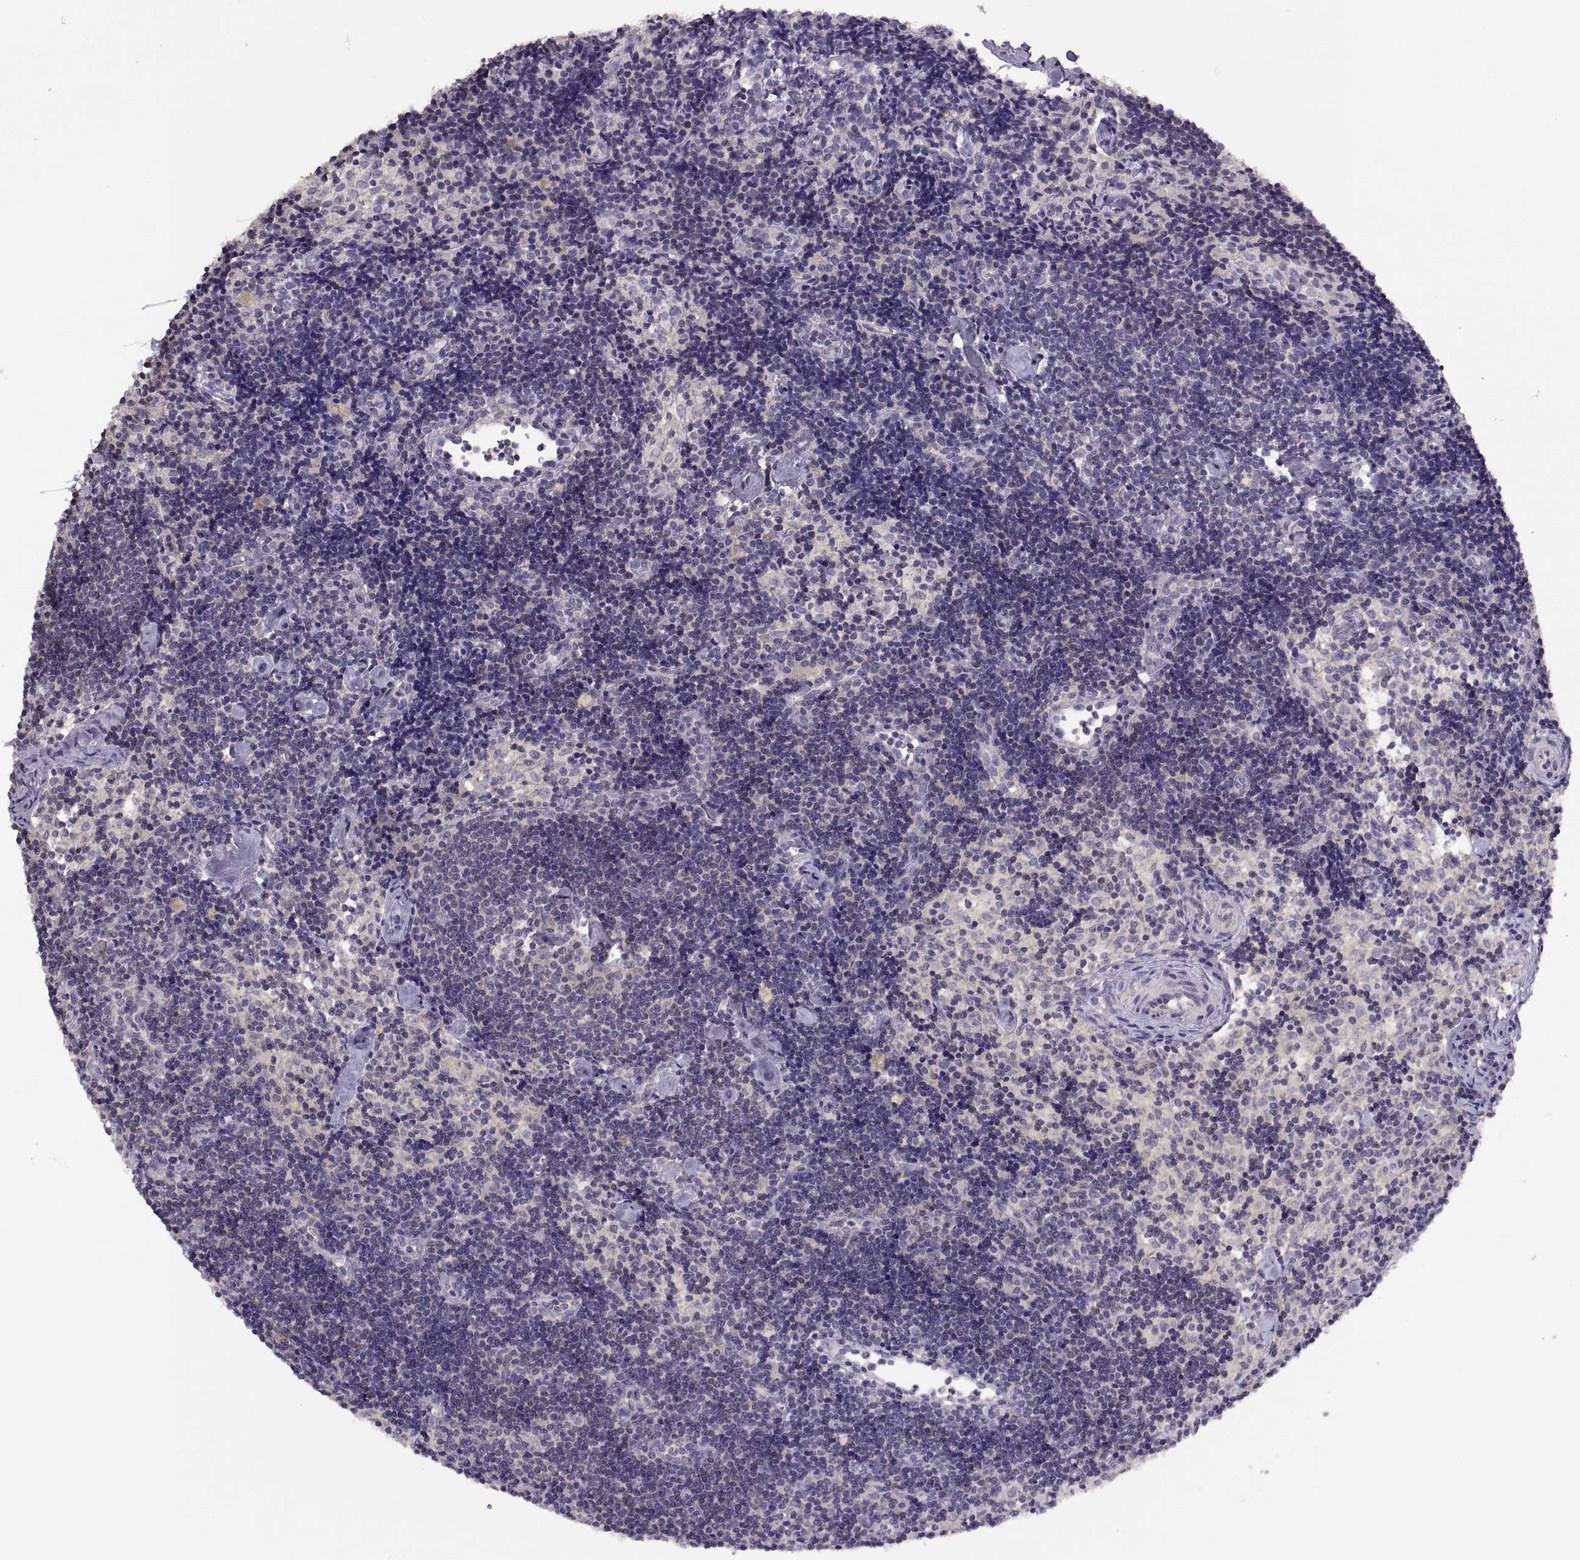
{"staining": {"intensity": "negative", "quantity": "none", "location": "none"}, "tissue": "lymph node", "cell_type": "Germinal center cells", "image_type": "normal", "snomed": [{"axis": "morphology", "description": "Normal tissue, NOS"}, {"axis": "topography", "description": "Lymph node"}], "caption": "Germinal center cells show no significant positivity in unremarkable lymph node.", "gene": "NMNAT2", "patient": {"sex": "female", "age": 42}}